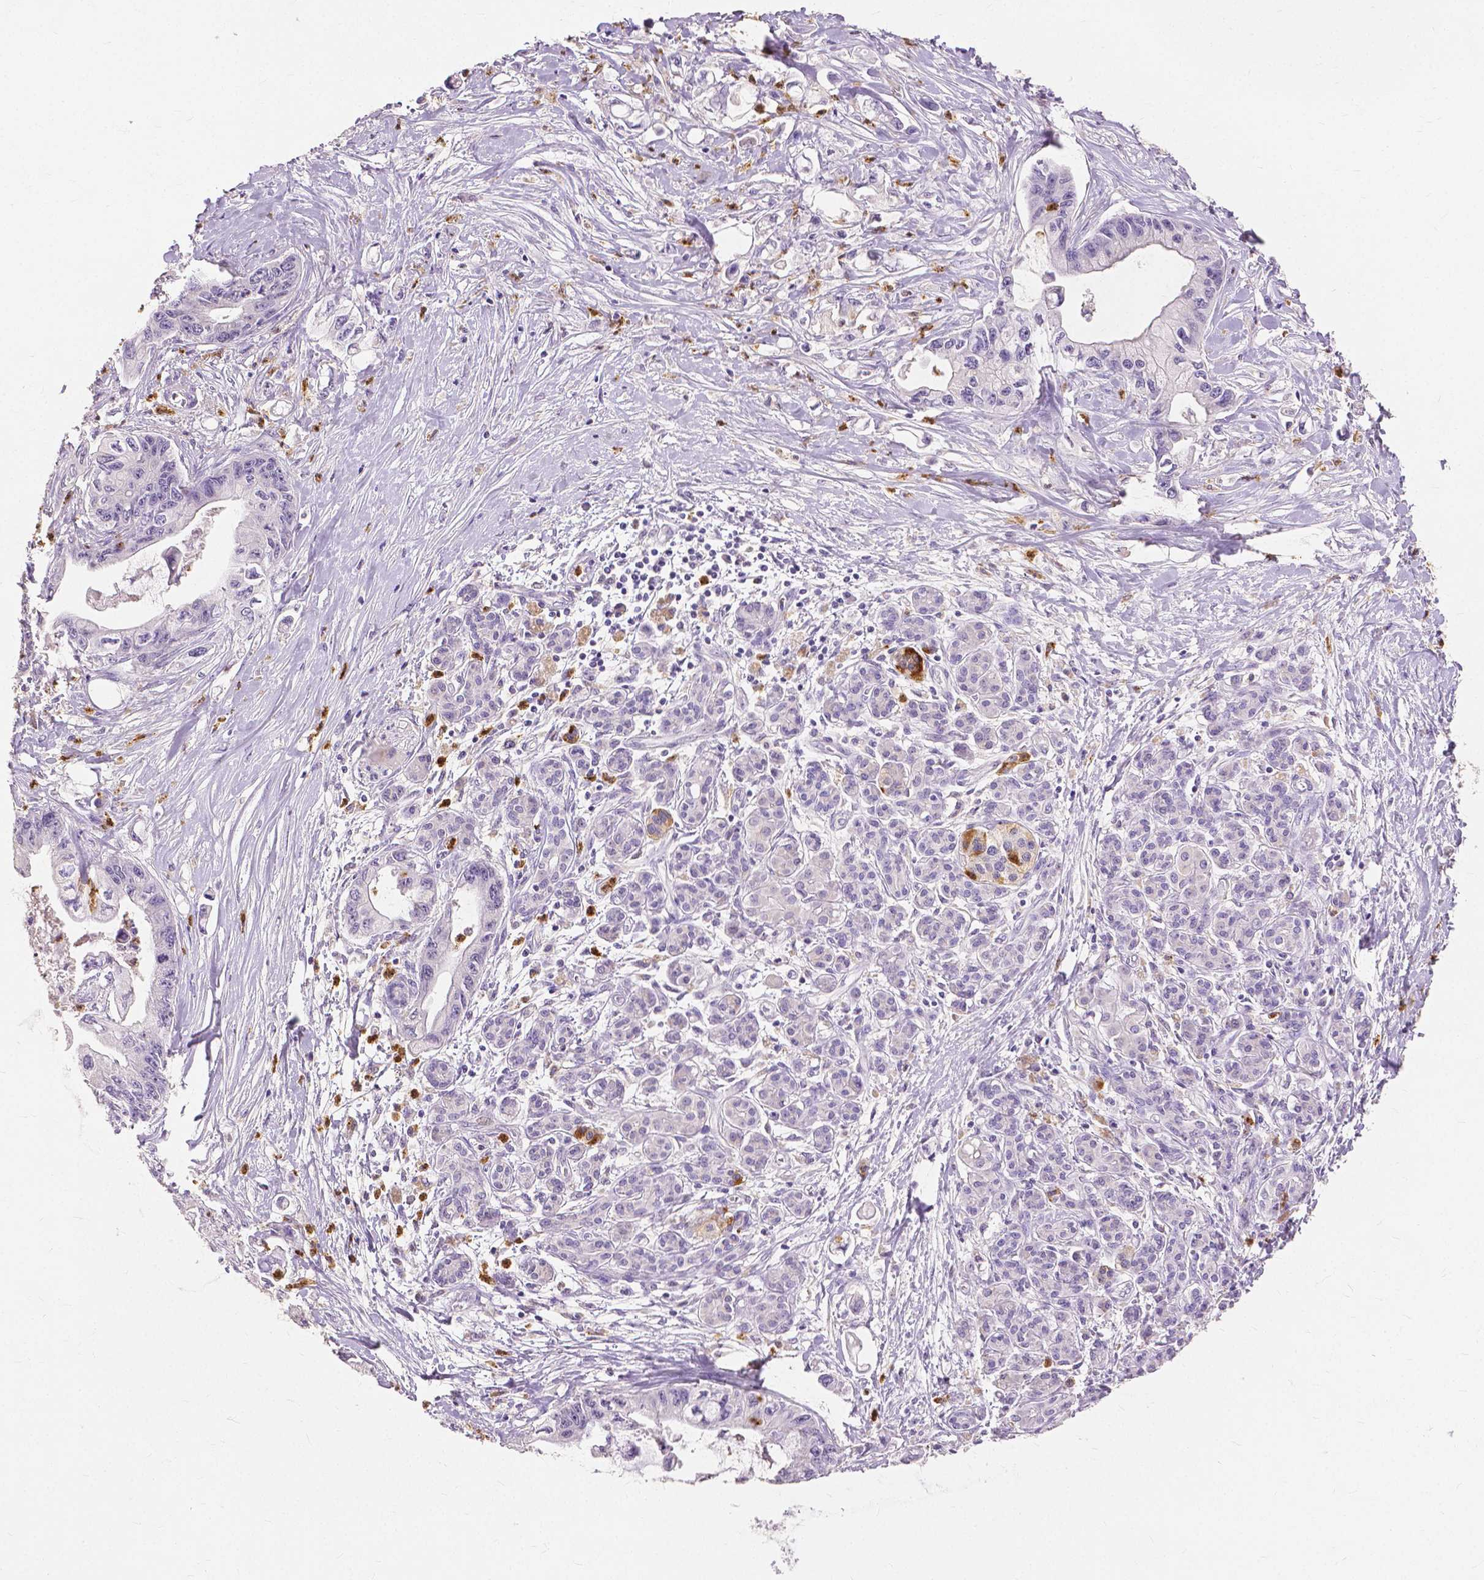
{"staining": {"intensity": "negative", "quantity": "none", "location": "none"}, "tissue": "pancreatic cancer", "cell_type": "Tumor cells", "image_type": "cancer", "snomed": [{"axis": "morphology", "description": "Adenocarcinoma, NOS"}, {"axis": "topography", "description": "Pancreas"}], "caption": "Image shows no protein positivity in tumor cells of pancreatic cancer tissue.", "gene": "CXCR2", "patient": {"sex": "male", "age": 61}}